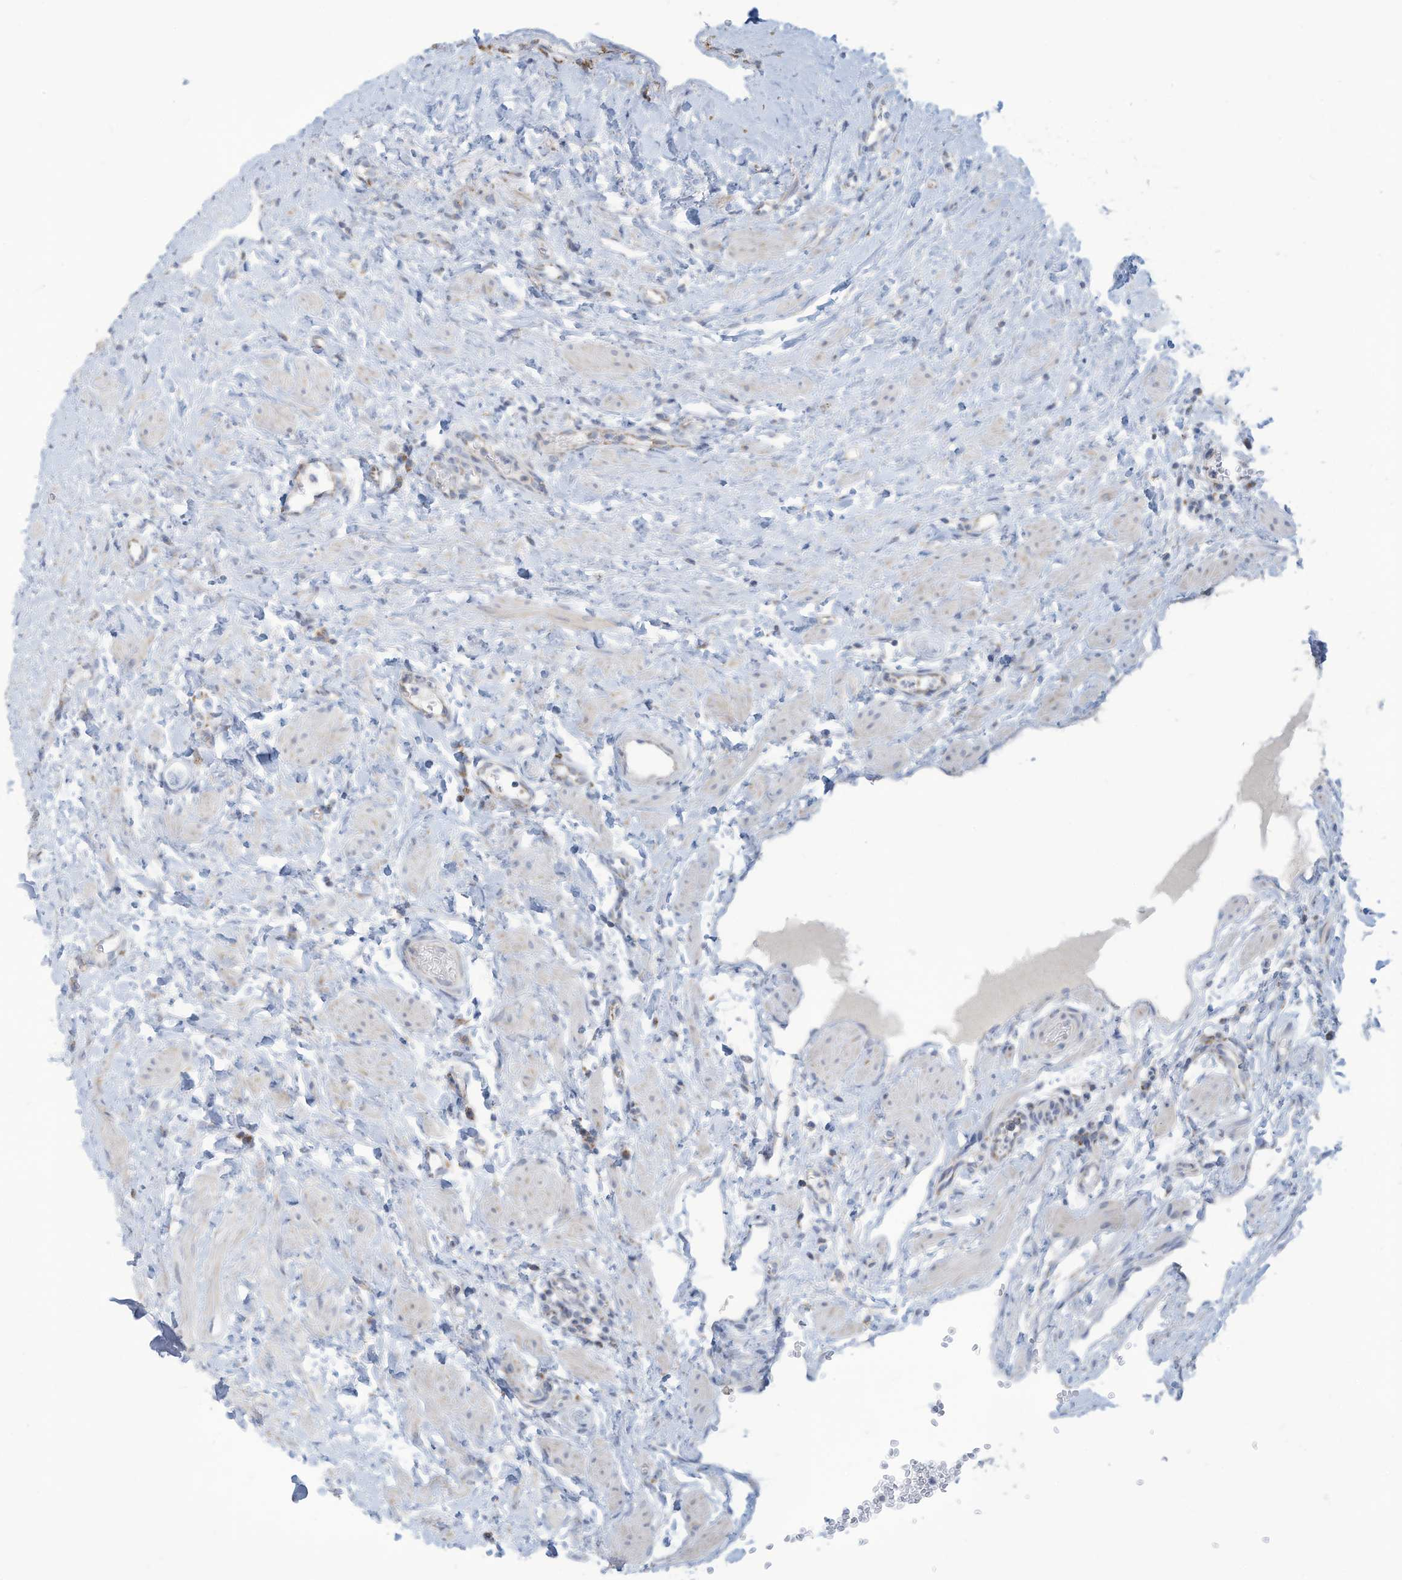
{"staining": {"intensity": "negative", "quantity": "none", "location": "none"}, "tissue": "ovary", "cell_type": "Ovarian stroma cells", "image_type": "normal", "snomed": [{"axis": "morphology", "description": "Normal tissue, NOS"}, {"axis": "morphology", "description": "Cyst, NOS"}, {"axis": "topography", "description": "Ovary"}], "caption": "Photomicrograph shows no protein expression in ovarian stroma cells of unremarkable ovary. (Brightfield microscopy of DAB immunohistochemistry at high magnification).", "gene": "NLN", "patient": {"sex": "female", "age": 33}}